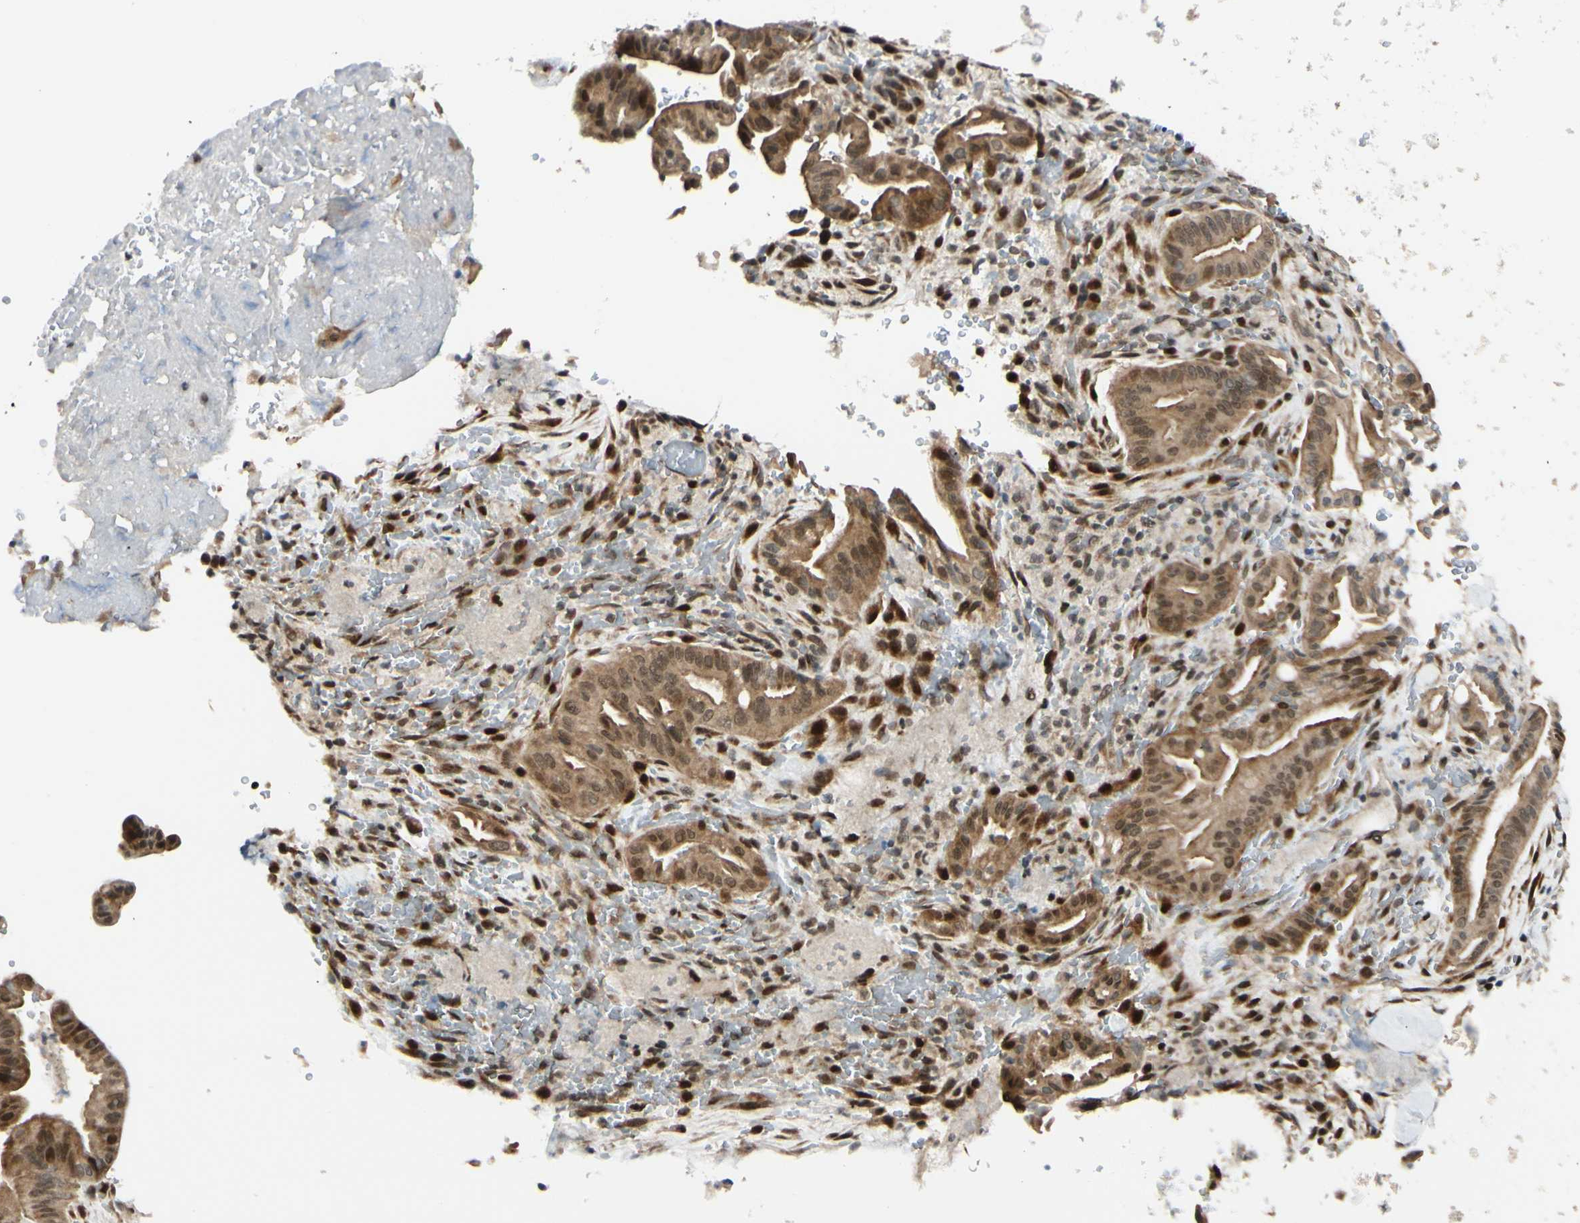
{"staining": {"intensity": "moderate", "quantity": ">75%", "location": "cytoplasmic/membranous,nuclear"}, "tissue": "liver cancer", "cell_type": "Tumor cells", "image_type": "cancer", "snomed": [{"axis": "morphology", "description": "Cholangiocarcinoma"}, {"axis": "topography", "description": "Liver"}], "caption": "Cholangiocarcinoma (liver) stained with DAB (3,3'-diaminobenzidine) IHC shows medium levels of moderate cytoplasmic/membranous and nuclear expression in approximately >75% of tumor cells. The staining was performed using DAB (3,3'-diaminobenzidine), with brown indicating positive protein expression. Nuclei are stained blue with hematoxylin.", "gene": "BRMS1", "patient": {"sex": "female", "age": 68}}